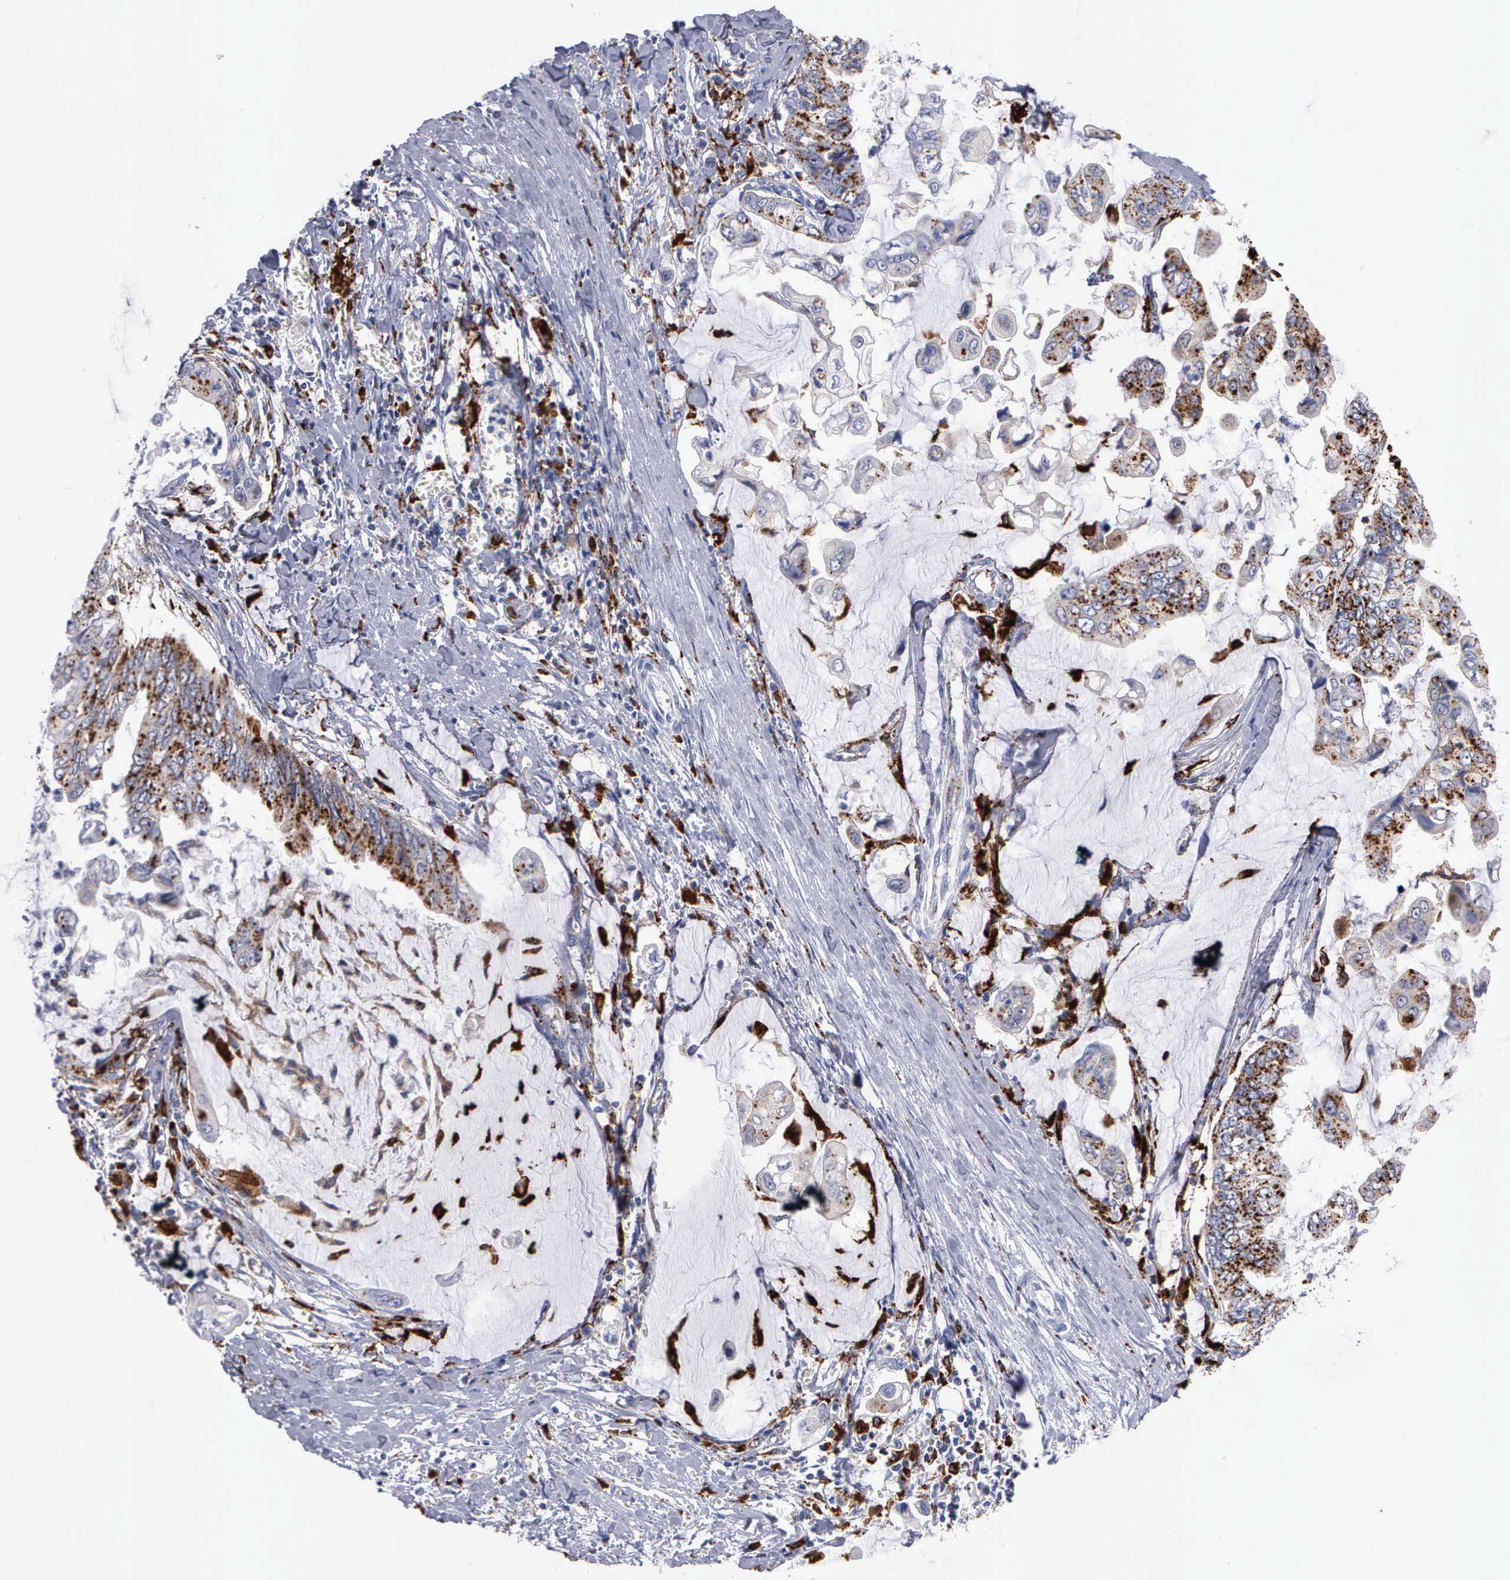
{"staining": {"intensity": "moderate", "quantity": "25%-75%", "location": "cytoplasmic/membranous"}, "tissue": "stomach cancer", "cell_type": "Tumor cells", "image_type": "cancer", "snomed": [{"axis": "morphology", "description": "Adenocarcinoma, NOS"}, {"axis": "topography", "description": "Stomach, upper"}], "caption": "Protein expression analysis of stomach cancer exhibits moderate cytoplasmic/membranous staining in about 25%-75% of tumor cells.", "gene": "CTSH", "patient": {"sex": "male", "age": 80}}